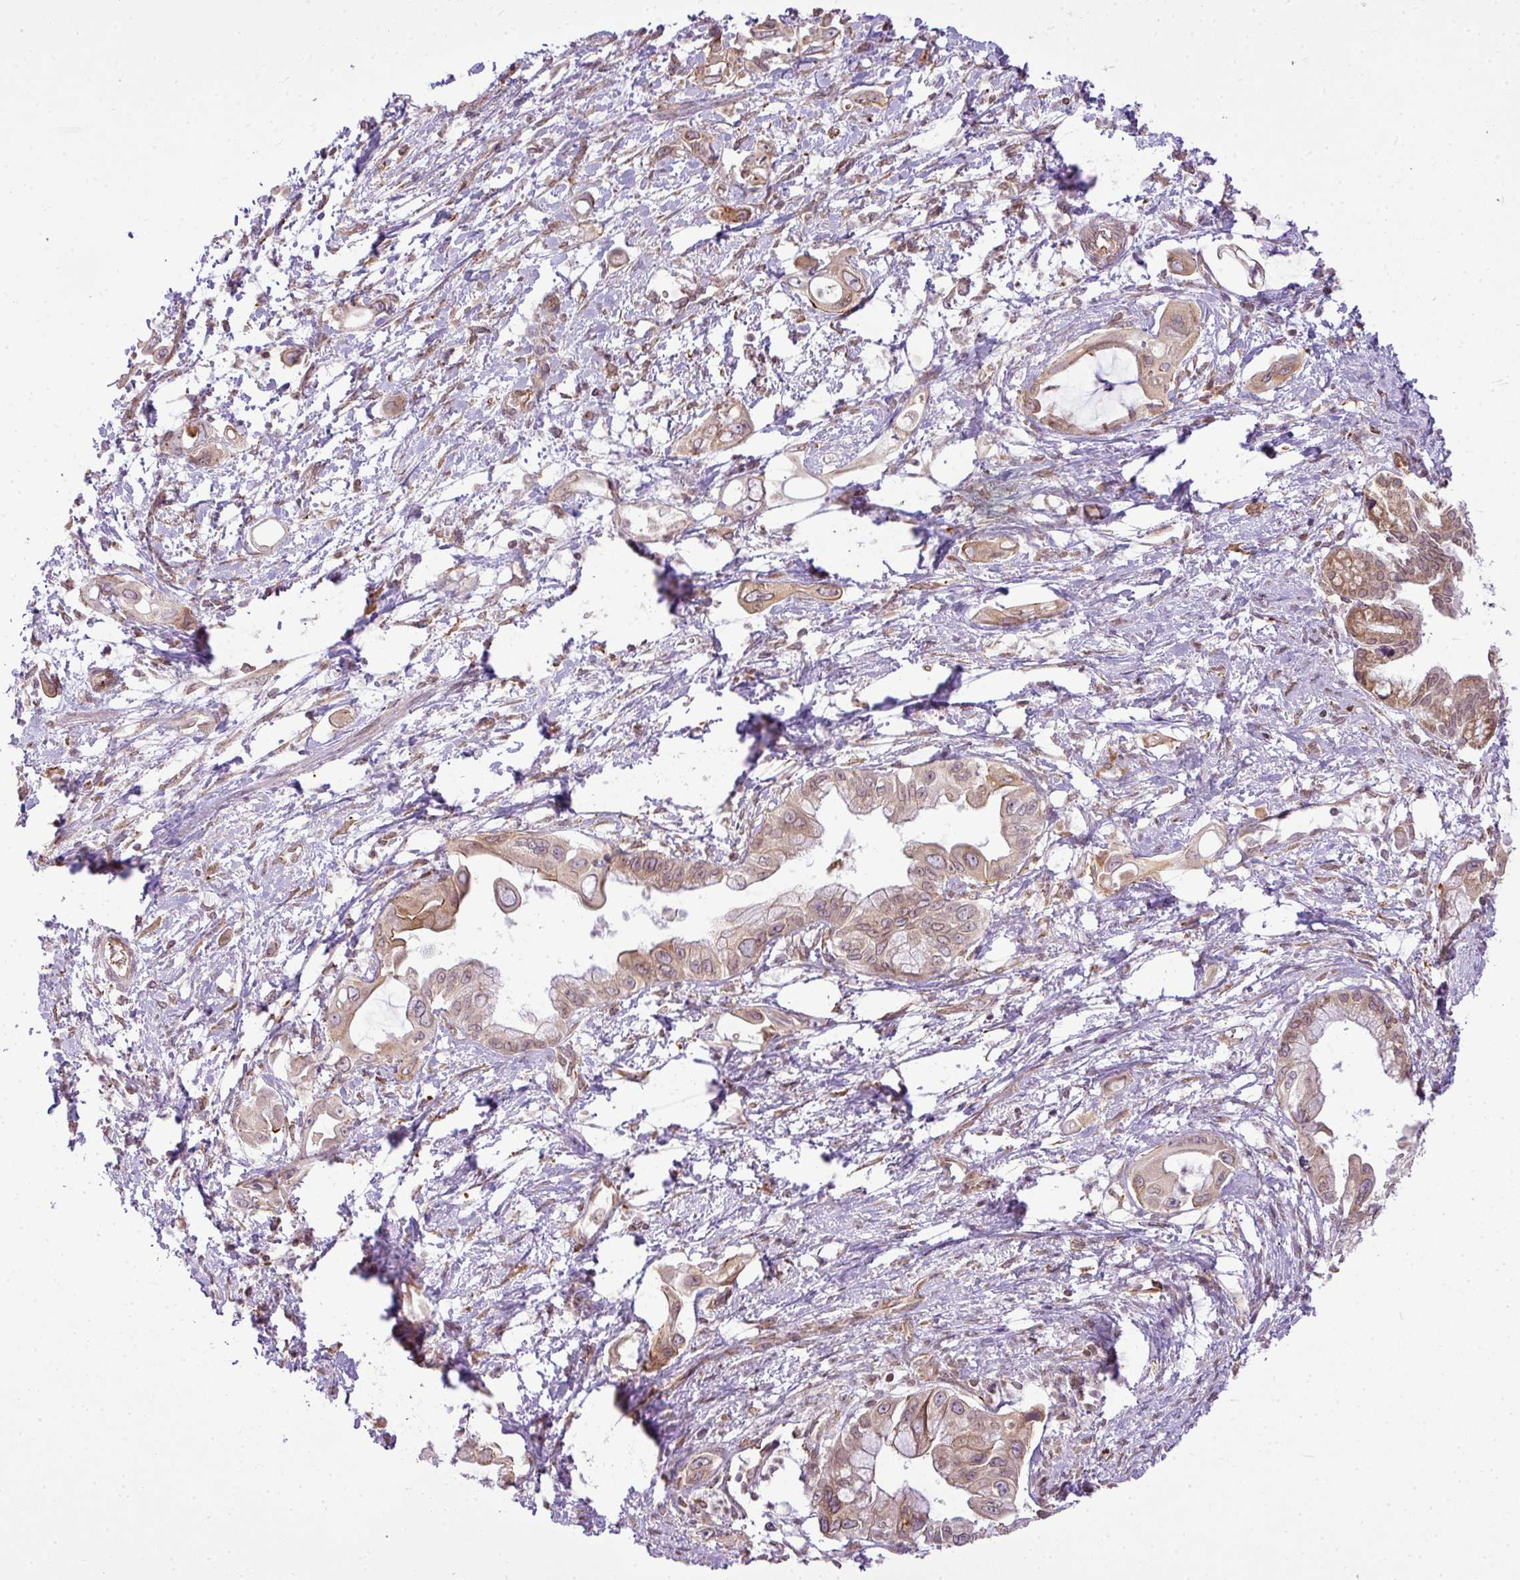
{"staining": {"intensity": "moderate", "quantity": ">75%", "location": "cytoplasmic/membranous,nuclear"}, "tissue": "pancreatic cancer", "cell_type": "Tumor cells", "image_type": "cancer", "snomed": [{"axis": "morphology", "description": "Adenocarcinoma, NOS"}, {"axis": "topography", "description": "Pancreas"}], "caption": "High-power microscopy captured an immunohistochemistry photomicrograph of adenocarcinoma (pancreatic), revealing moderate cytoplasmic/membranous and nuclear expression in approximately >75% of tumor cells.", "gene": "COX18", "patient": {"sex": "male", "age": 61}}